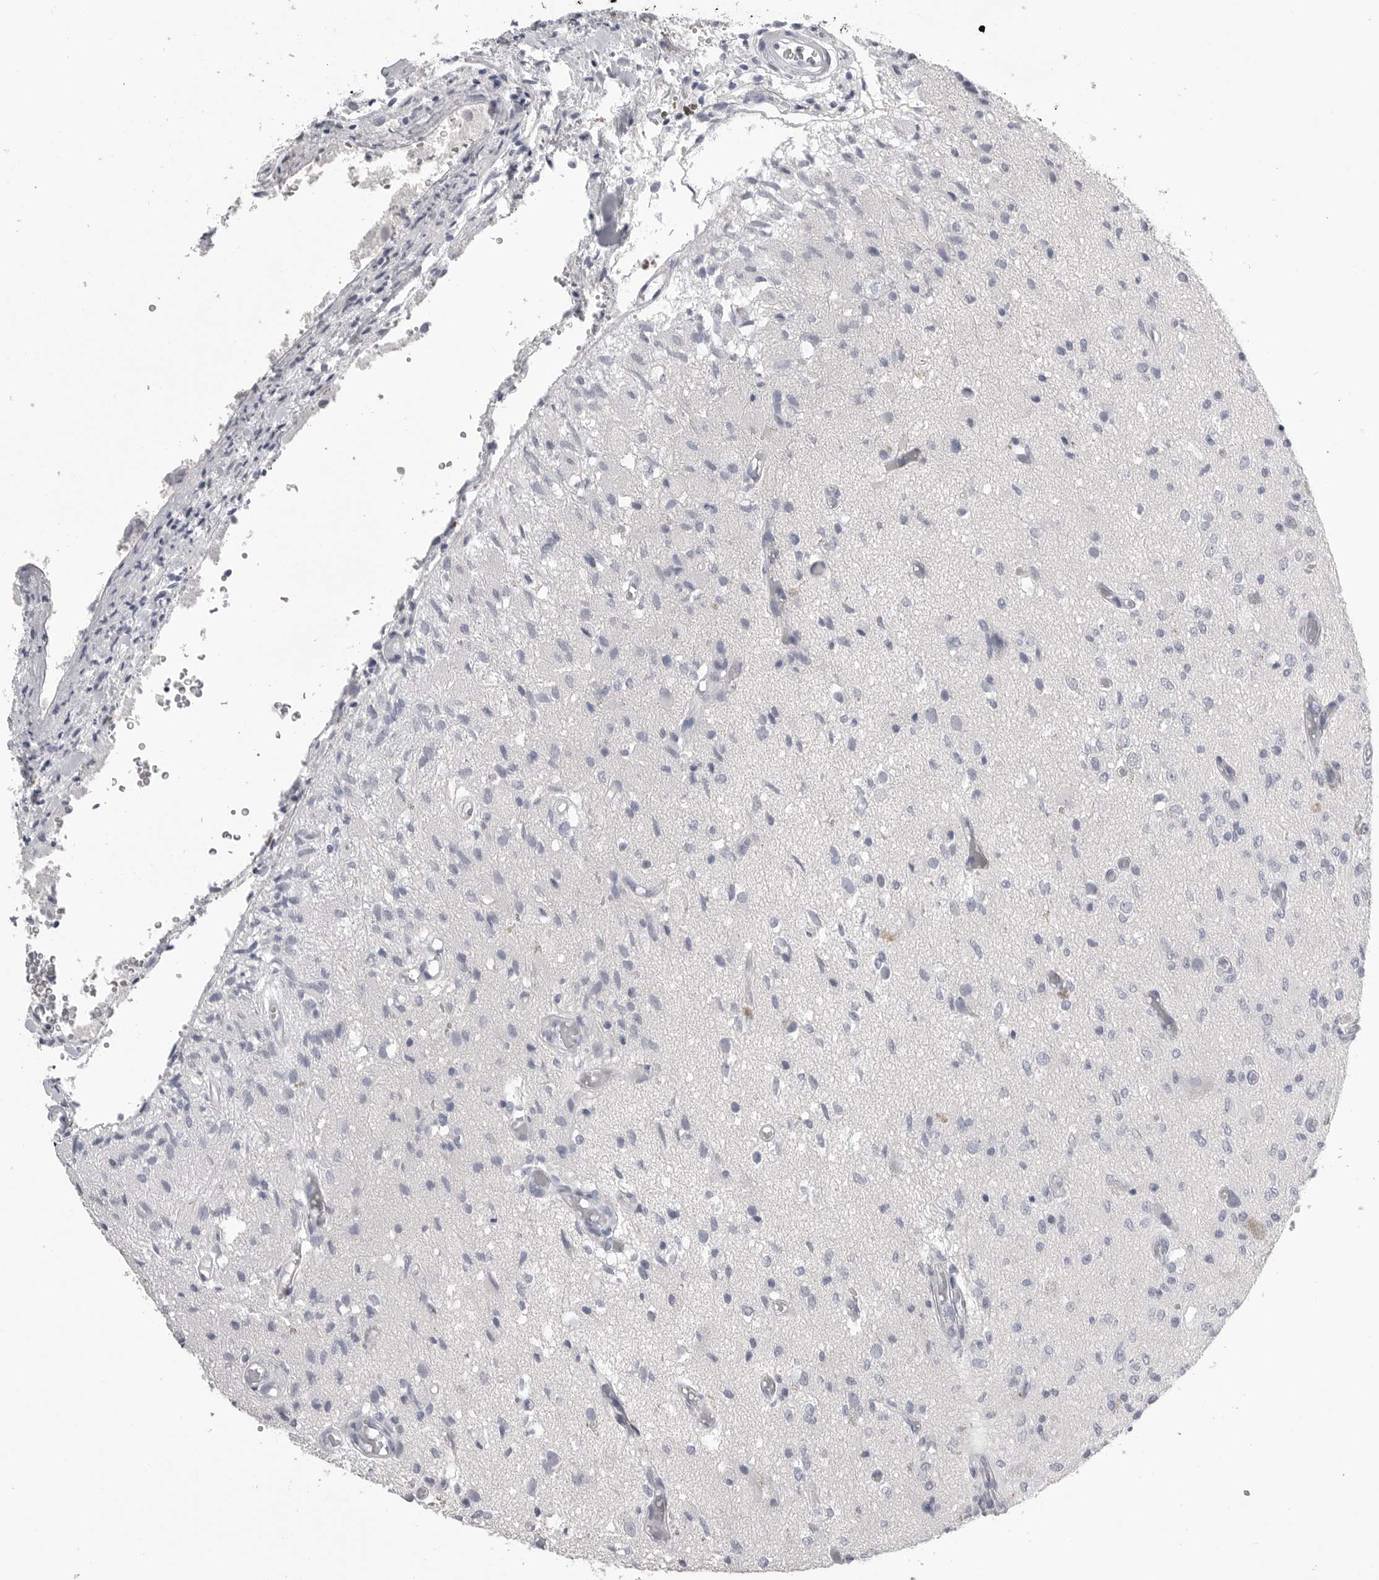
{"staining": {"intensity": "negative", "quantity": "none", "location": "none"}, "tissue": "glioma", "cell_type": "Tumor cells", "image_type": "cancer", "snomed": [{"axis": "morphology", "description": "Normal tissue, NOS"}, {"axis": "morphology", "description": "Glioma, malignant, High grade"}, {"axis": "topography", "description": "Cerebral cortex"}], "caption": "The IHC micrograph has no significant expression in tumor cells of glioma tissue.", "gene": "CPB1", "patient": {"sex": "male", "age": 77}}